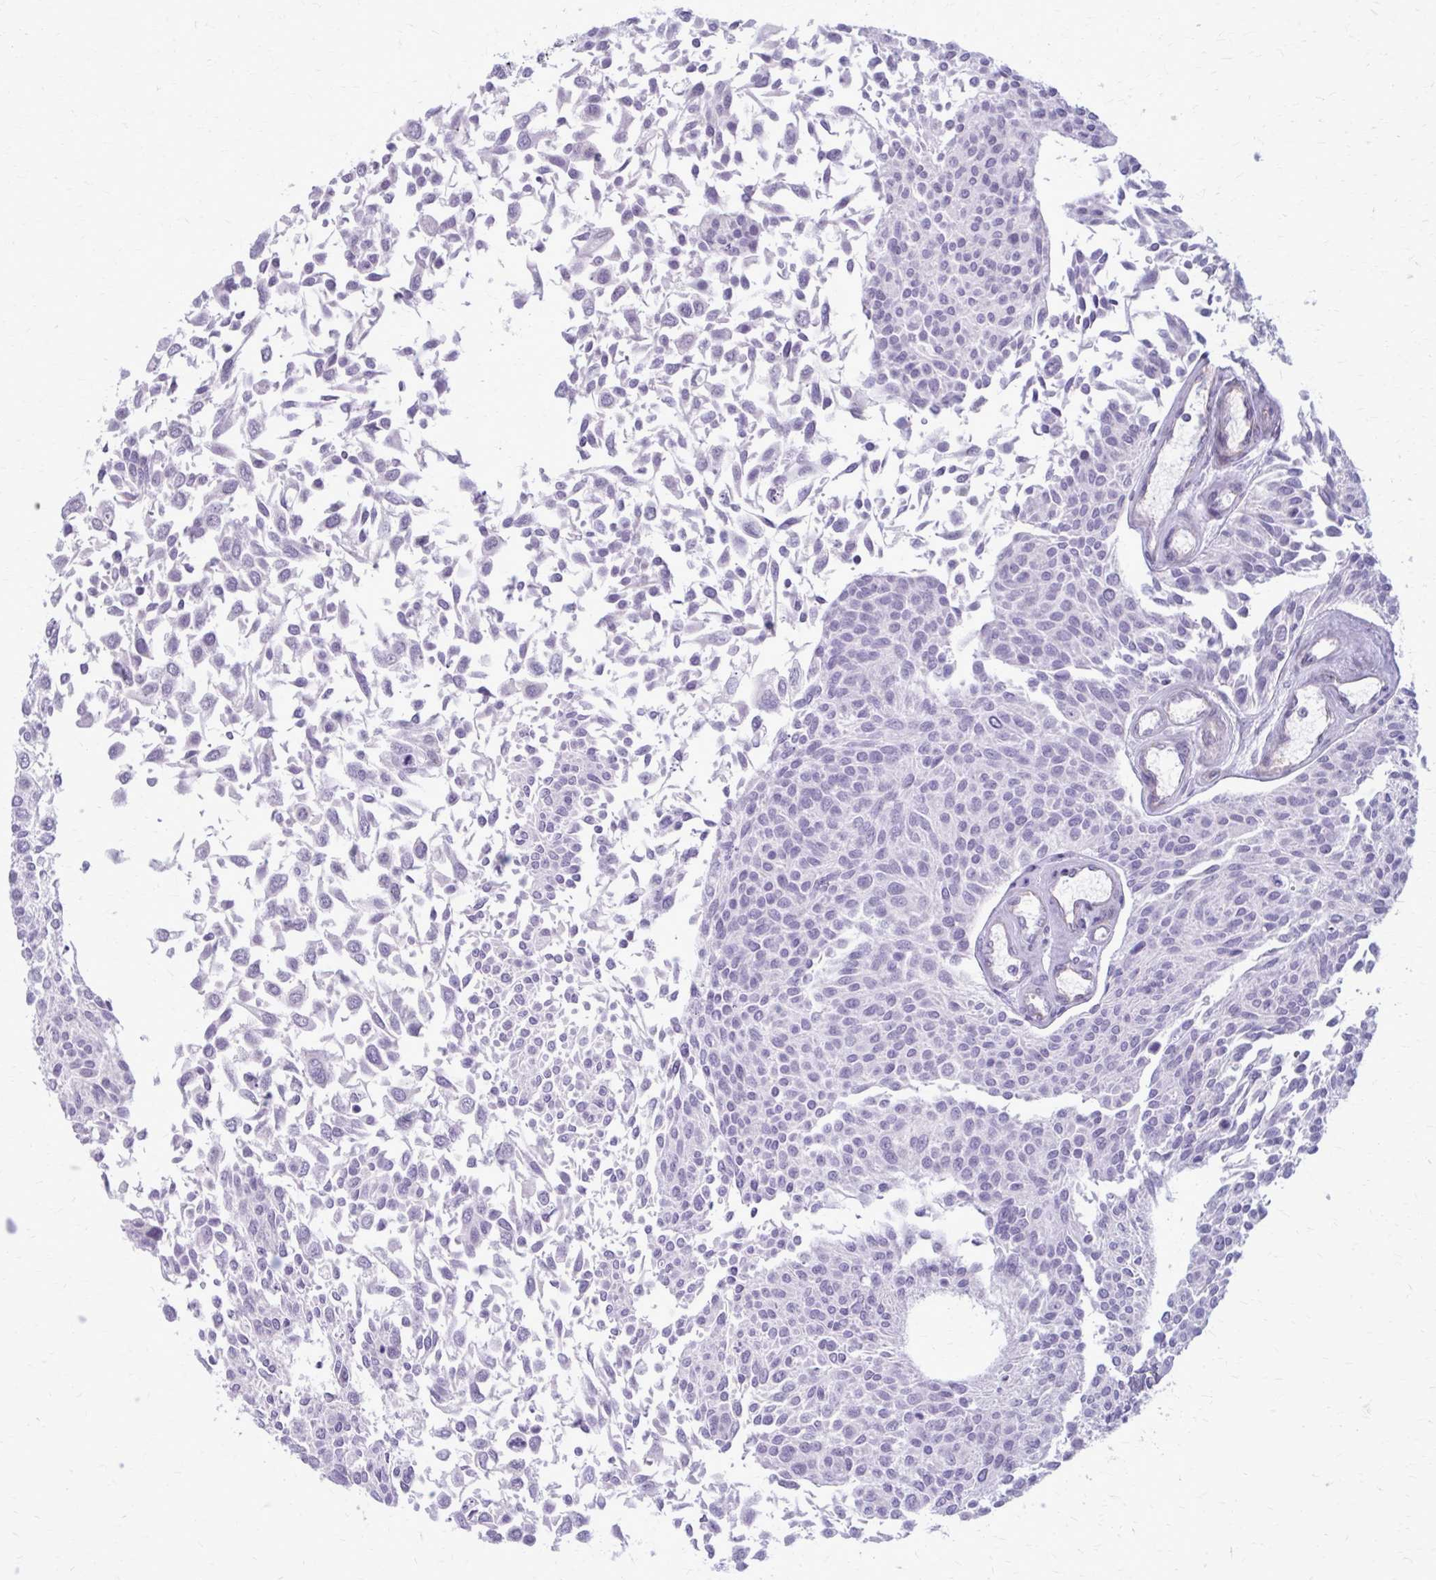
{"staining": {"intensity": "negative", "quantity": "none", "location": "none"}, "tissue": "urothelial cancer", "cell_type": "Tumor cells", "image_type": "cancer", "snomed": [{"axis": "morphology", "description": "Urothelial carcinoma, NOS"}, {"axis": "topography", "description": "Urinary bladder"}], "caption": "Tumor cells are negative for protein expression in human urothelial cancer.", "gene": "CASQ2", "patient": {"sex": "male", "age": 55}}